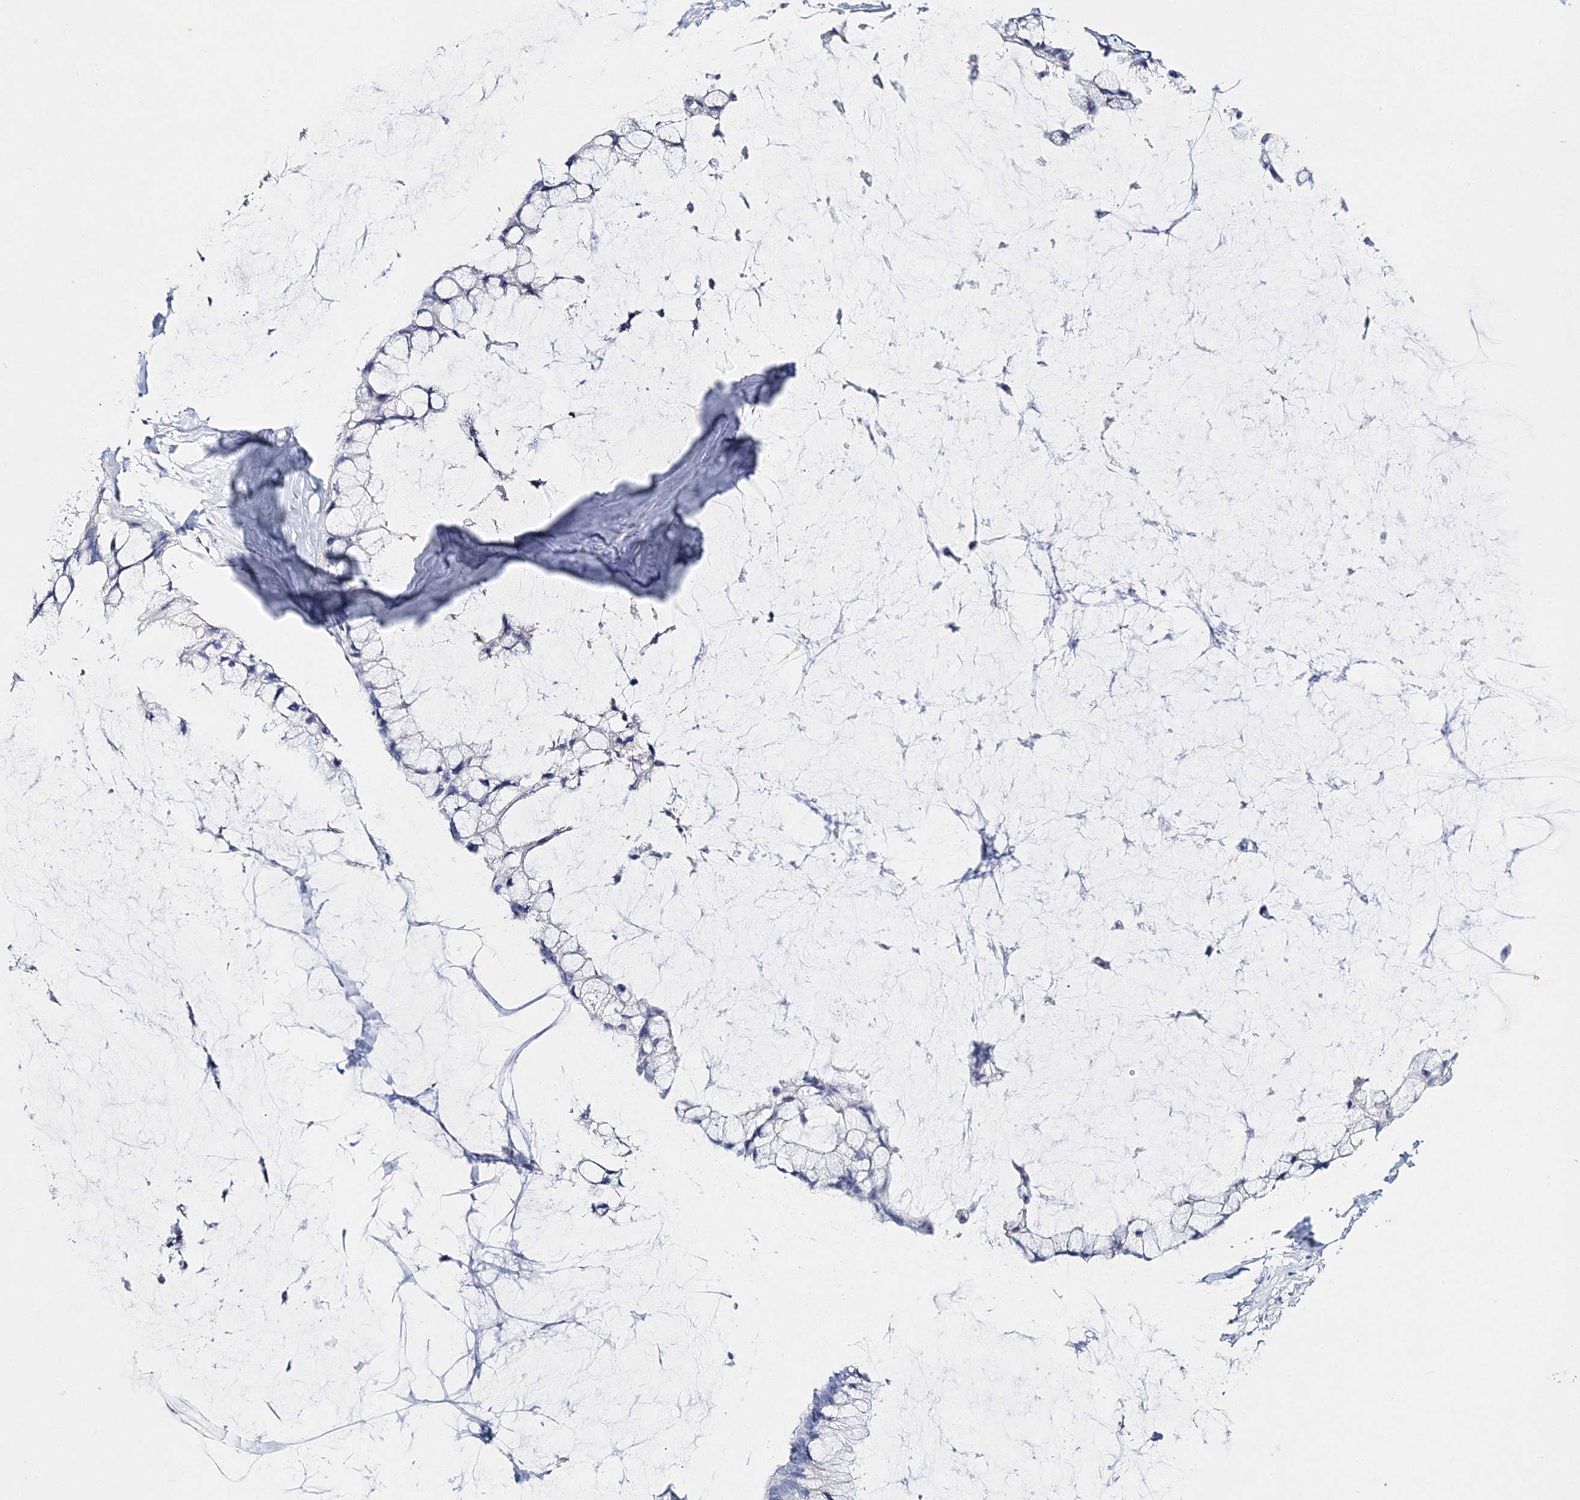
{"staining": {"intensity": "negative", "quantity": "none", "location": "none"}, "tissue": "ovarian cancer", "cell_type": "Tumor cells", "image_type": "cancer", "snomed": [{"axis": "morphology", "description": "Cystadenocarcinoma, mucinous, NOS"}, {"axis": "topography", "description": "Ovary"}], "caption": "Tumor cells show no significant expression in ovarian mucinous cystadenocarcinoma.", "gene": "MYOZ2", "patient": {"sex": "female", "age": 39}}